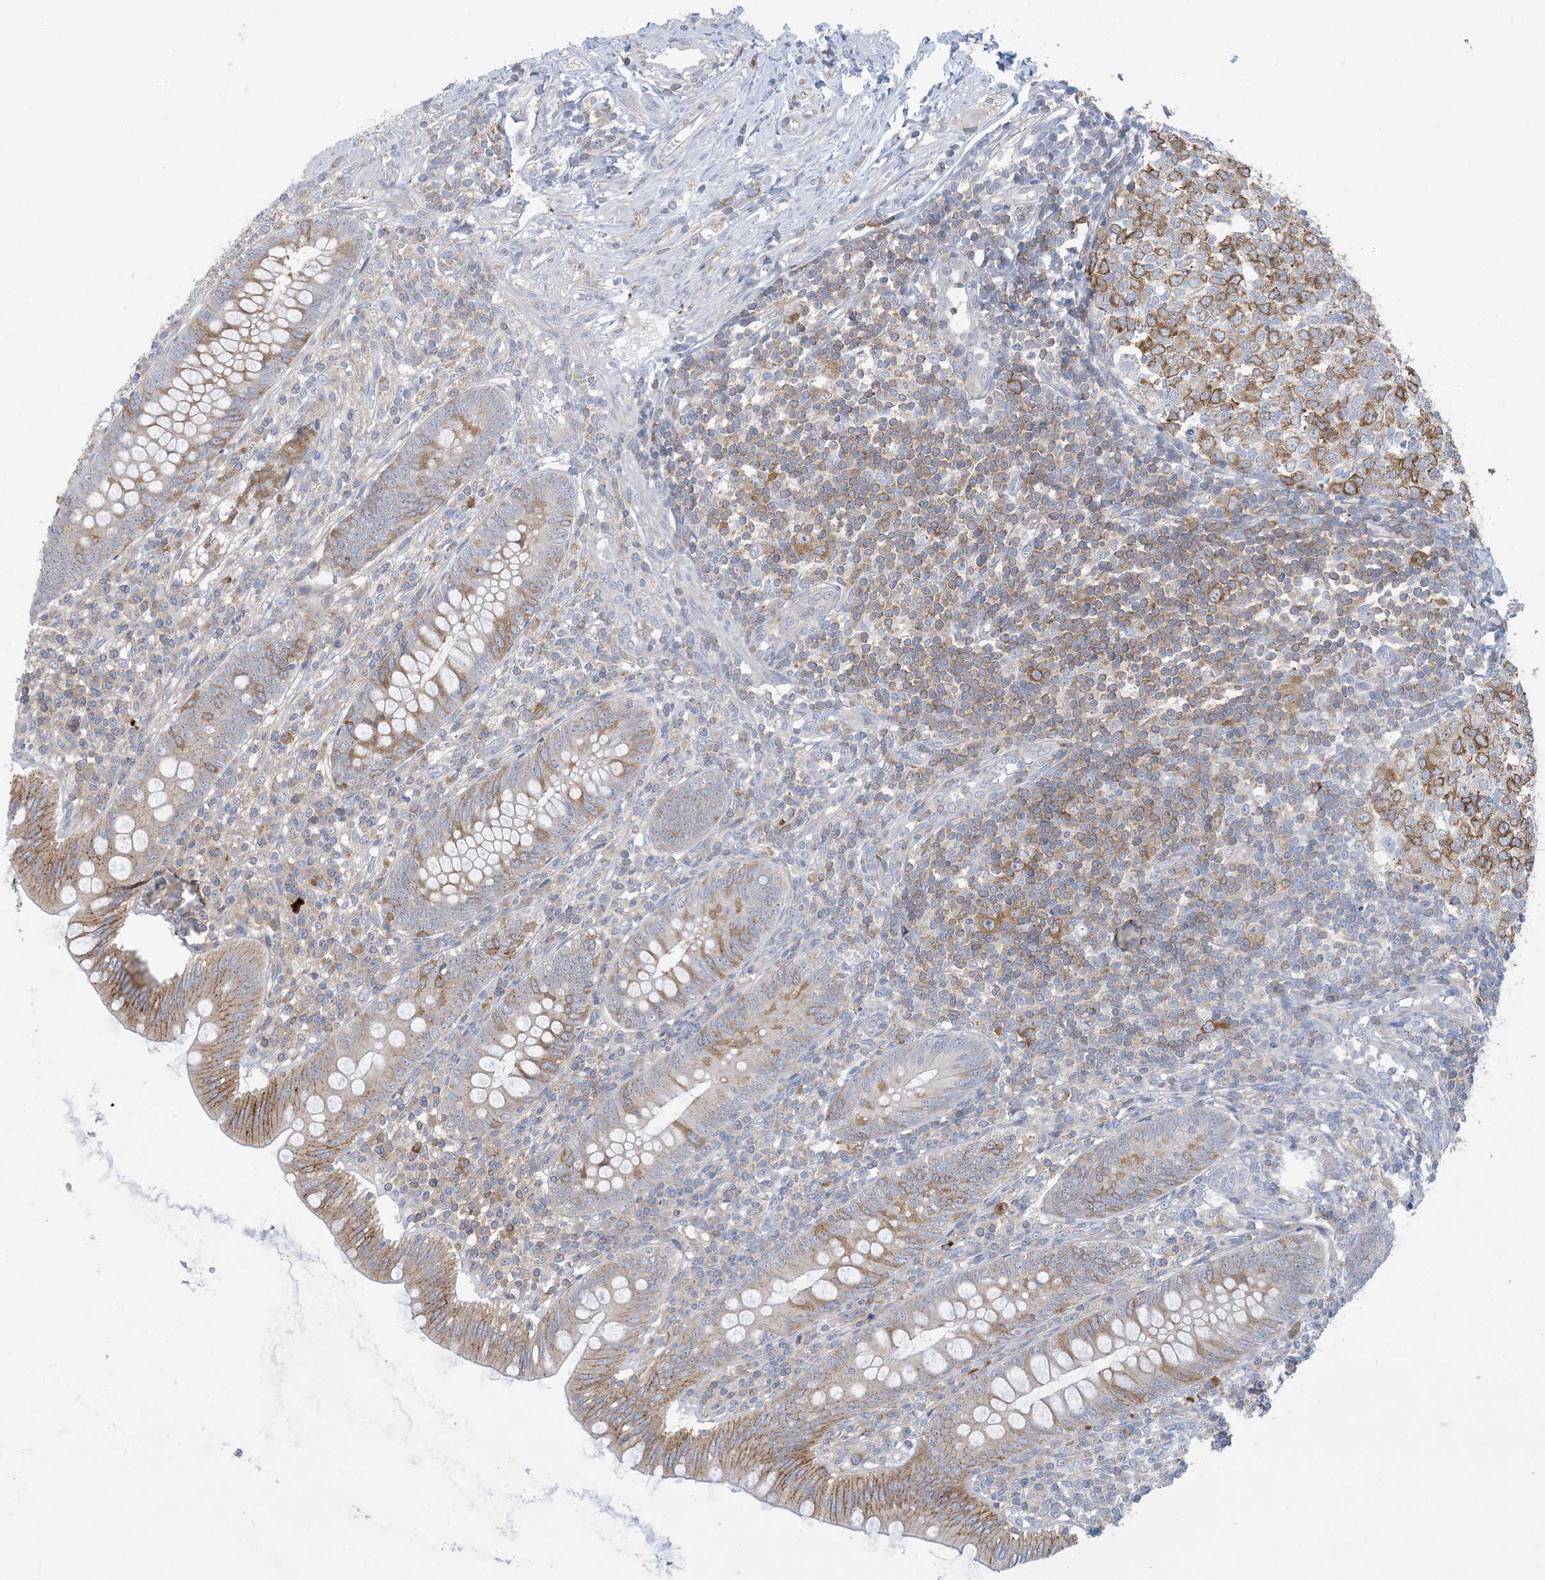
{"staining": {"intensity": "moderate", "quantity": "<25%", "location": "cytoplasmic/membranous"}, "tissue": "appendix", "cell_type": "Glandular cells", "image_type": "normal", "snomed": [{"axis": "morphology", "description": "Normal tissue, NOS"}, {"axis": "topography", "description": "Appendix"}], "caption": "Immunohistochemical staining of normal appendix displays moderate cytoplasmic/membranous protein expression in about <25% of glandular cells.", "gene": "AOC1", "patient": {"sex": "male", "age": 14}}